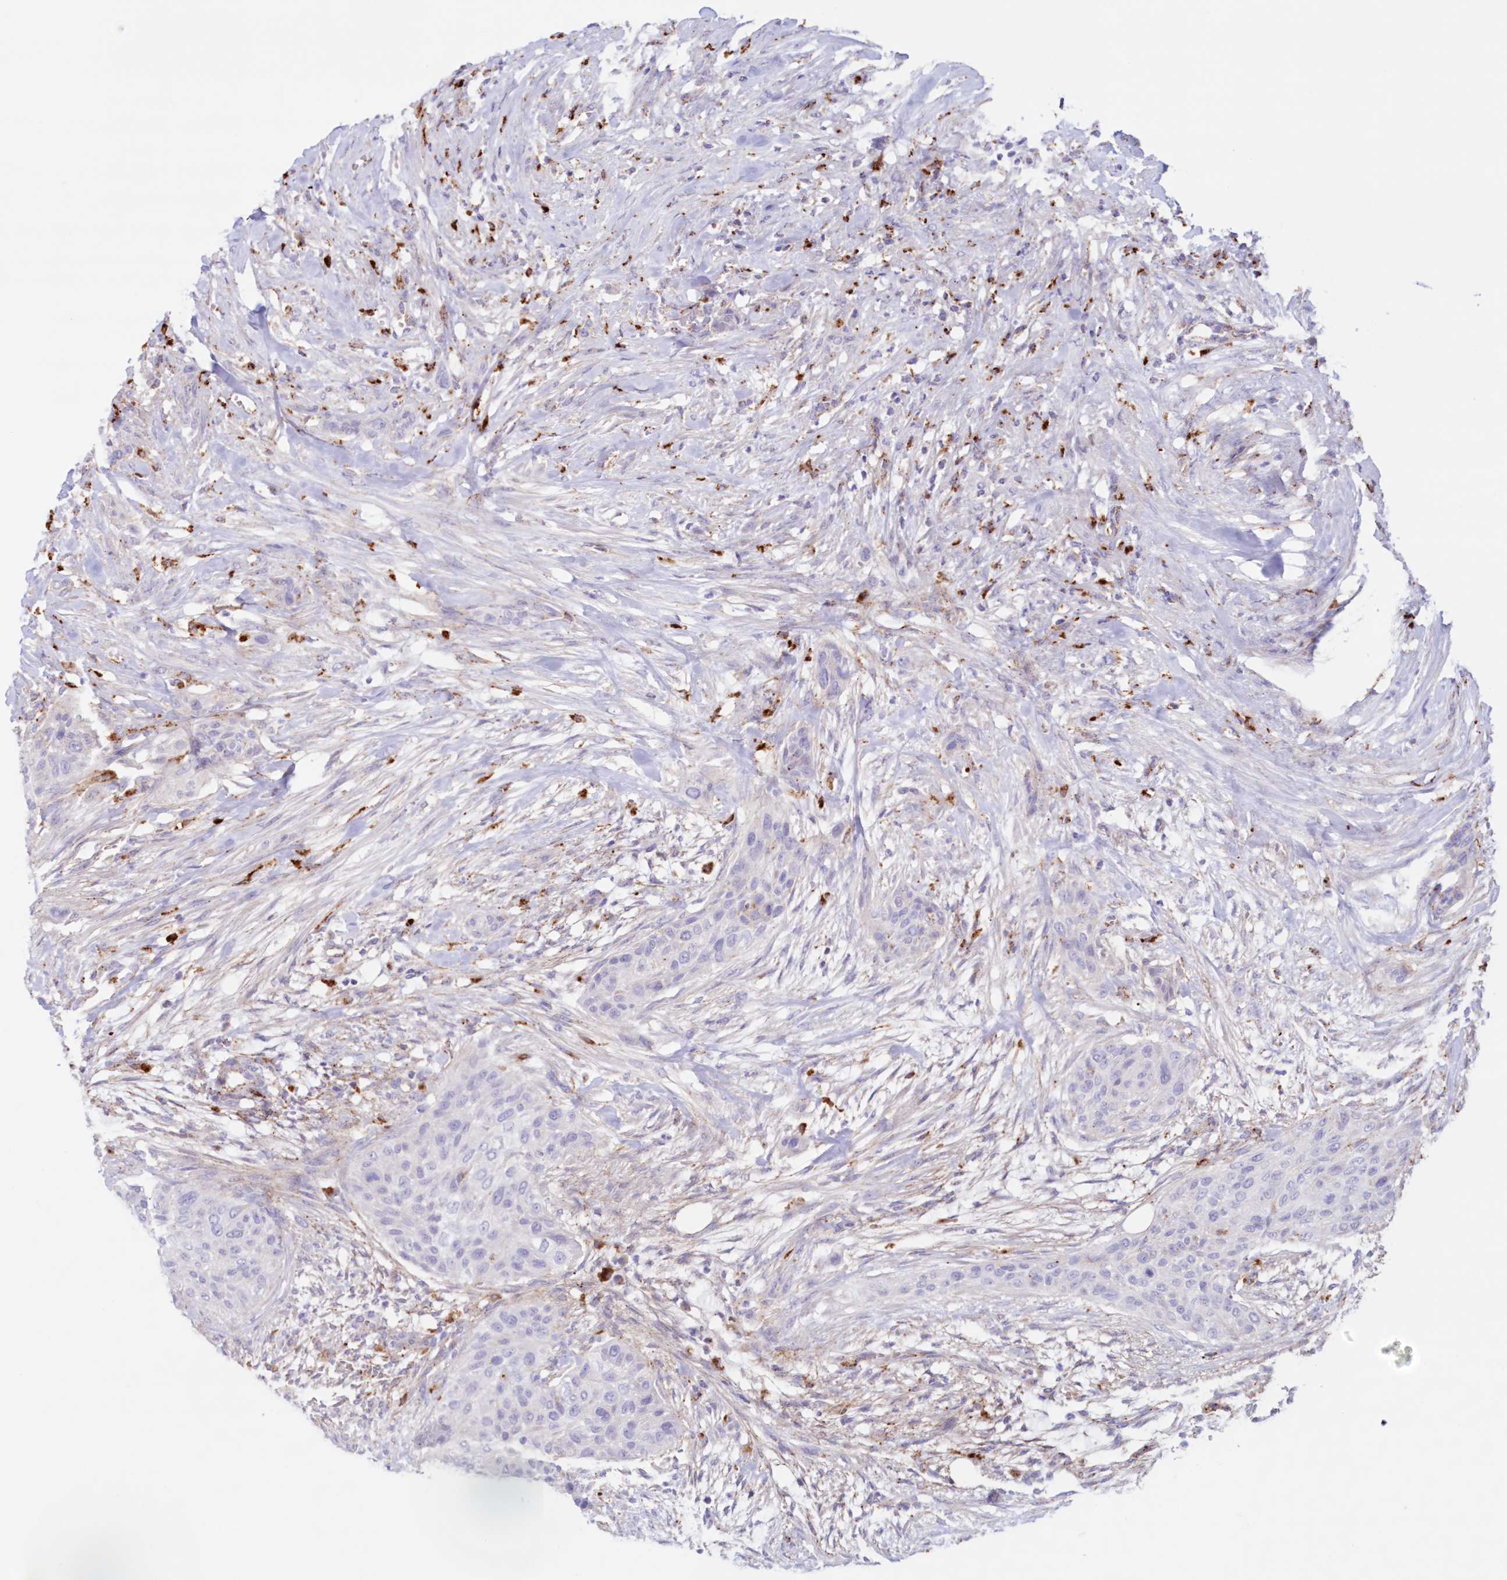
{"staining": {"intensity": "negative", "quantity": "none", "location": "none"}, "tissue": "urothelial cancer", "cell_type": "Tumor cells", "image_type": "cancer", "snomed": [{"axis": "morphology", "description": "Urothelial carcinoma, High grade"}, {"axis": "topography", "description": "Urinary bladder"}], "caption": "Immunohistochemistry image of human urothelial cancer stained for a protein (brown), which demonstrates no staining in tumor cells.", "gene": "TPP1", "patient": {"sex": "male", "age": 35}}